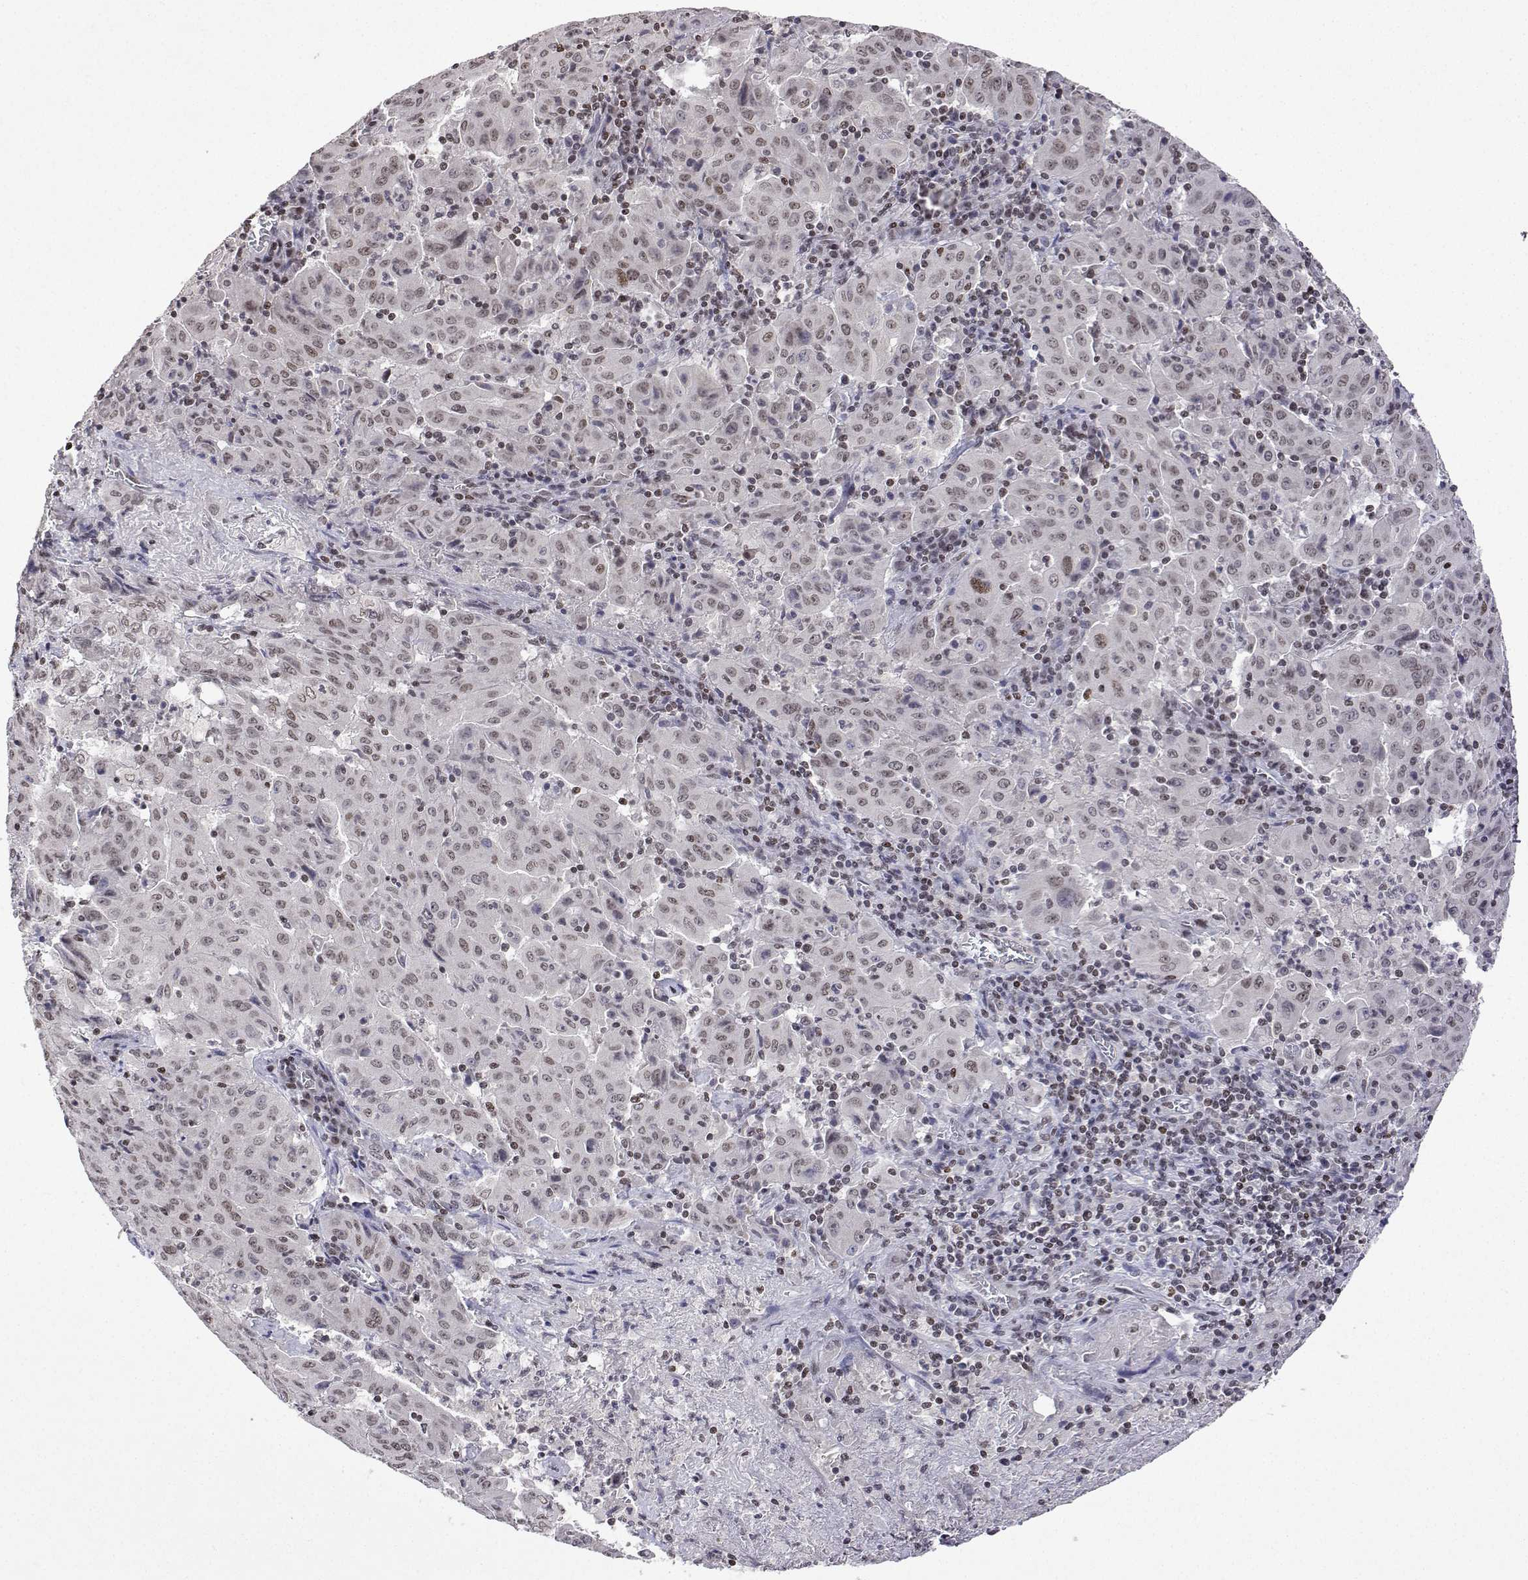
{"staining": {"intensity": "weak", "quantity": ">75%", "location": "nuclear"}, "tissue": "pancreatic cancer", "cell_type": "Tumor cells", "image_type": "cancer", "snomed": [{"axis": "morphology", "description": "Adenocarcinoma, NOS"}, {"axis": "topography", "description": "Pancreas"}], "caption": "Human adenocarcinoma (pancreatic) stained with a brown dye shows weak nuclear positive staining in about >75% of tumor cells.", "gene": "XPC", "patient": {"sex": "male", "age": 63}}